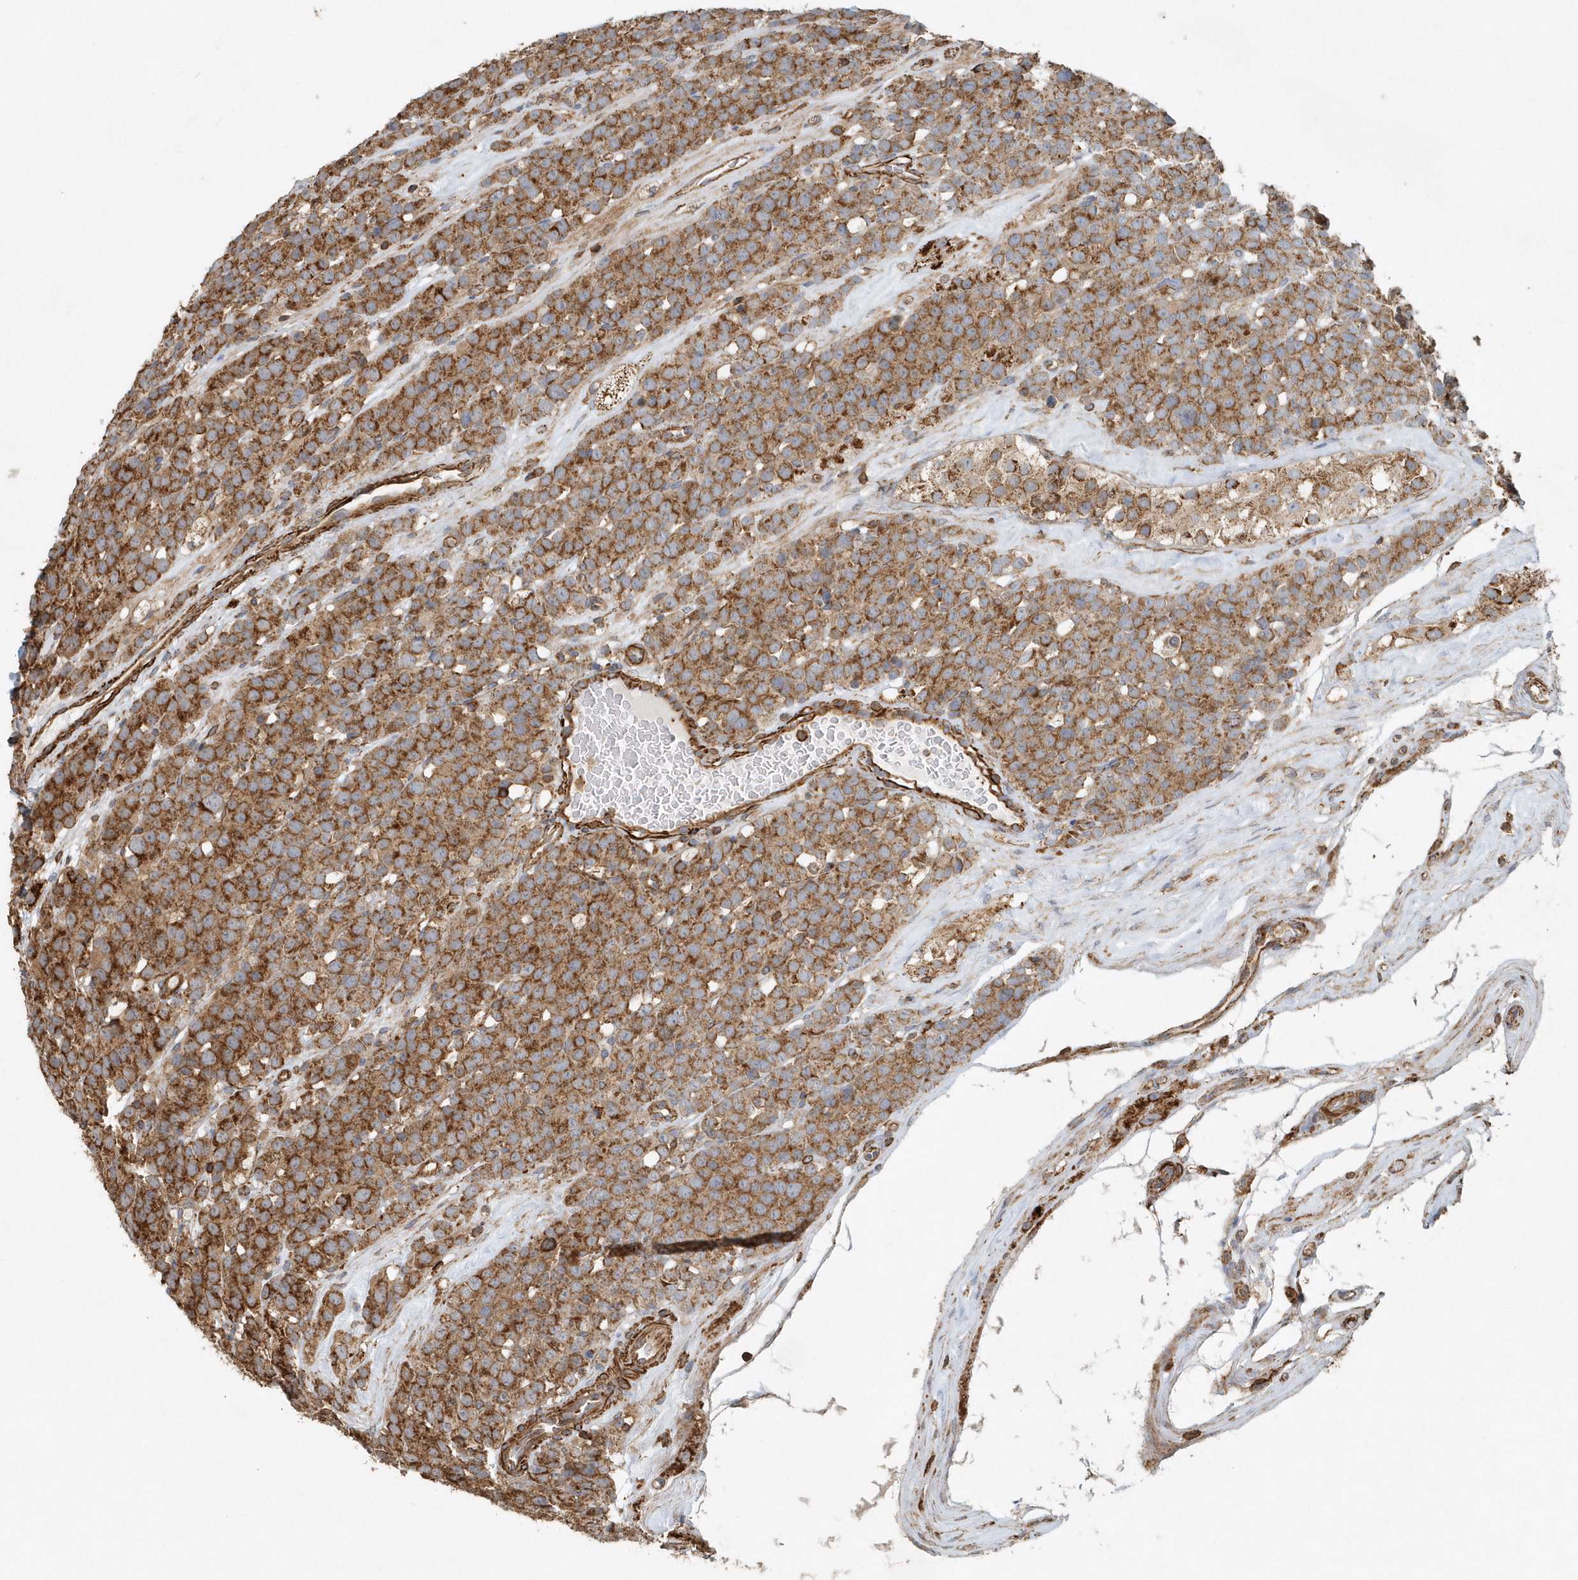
{"staining": {"intensity": "moderate", "quantity": ">75%", "location": "cytoplasmic/membranous"}, "tissue": "testis cancer", "cell_type": "Tumor cells", "image_type": "cancer", "snomed": [{"axis": "morphology", "description": "Seminoma, NOS"}, {"axis": "topography", "description": "Testis"}], "caption": "This image demonstrates testis seminoma stained with immunohistochemistry to label a protein in brown. The cytoplasmic/membranous of tumor cells show moderate positivity for the protein. Nuclei are counter-stained blue.", "gene": "MMUT", "patient": {"sex": "male", "age": 71}}